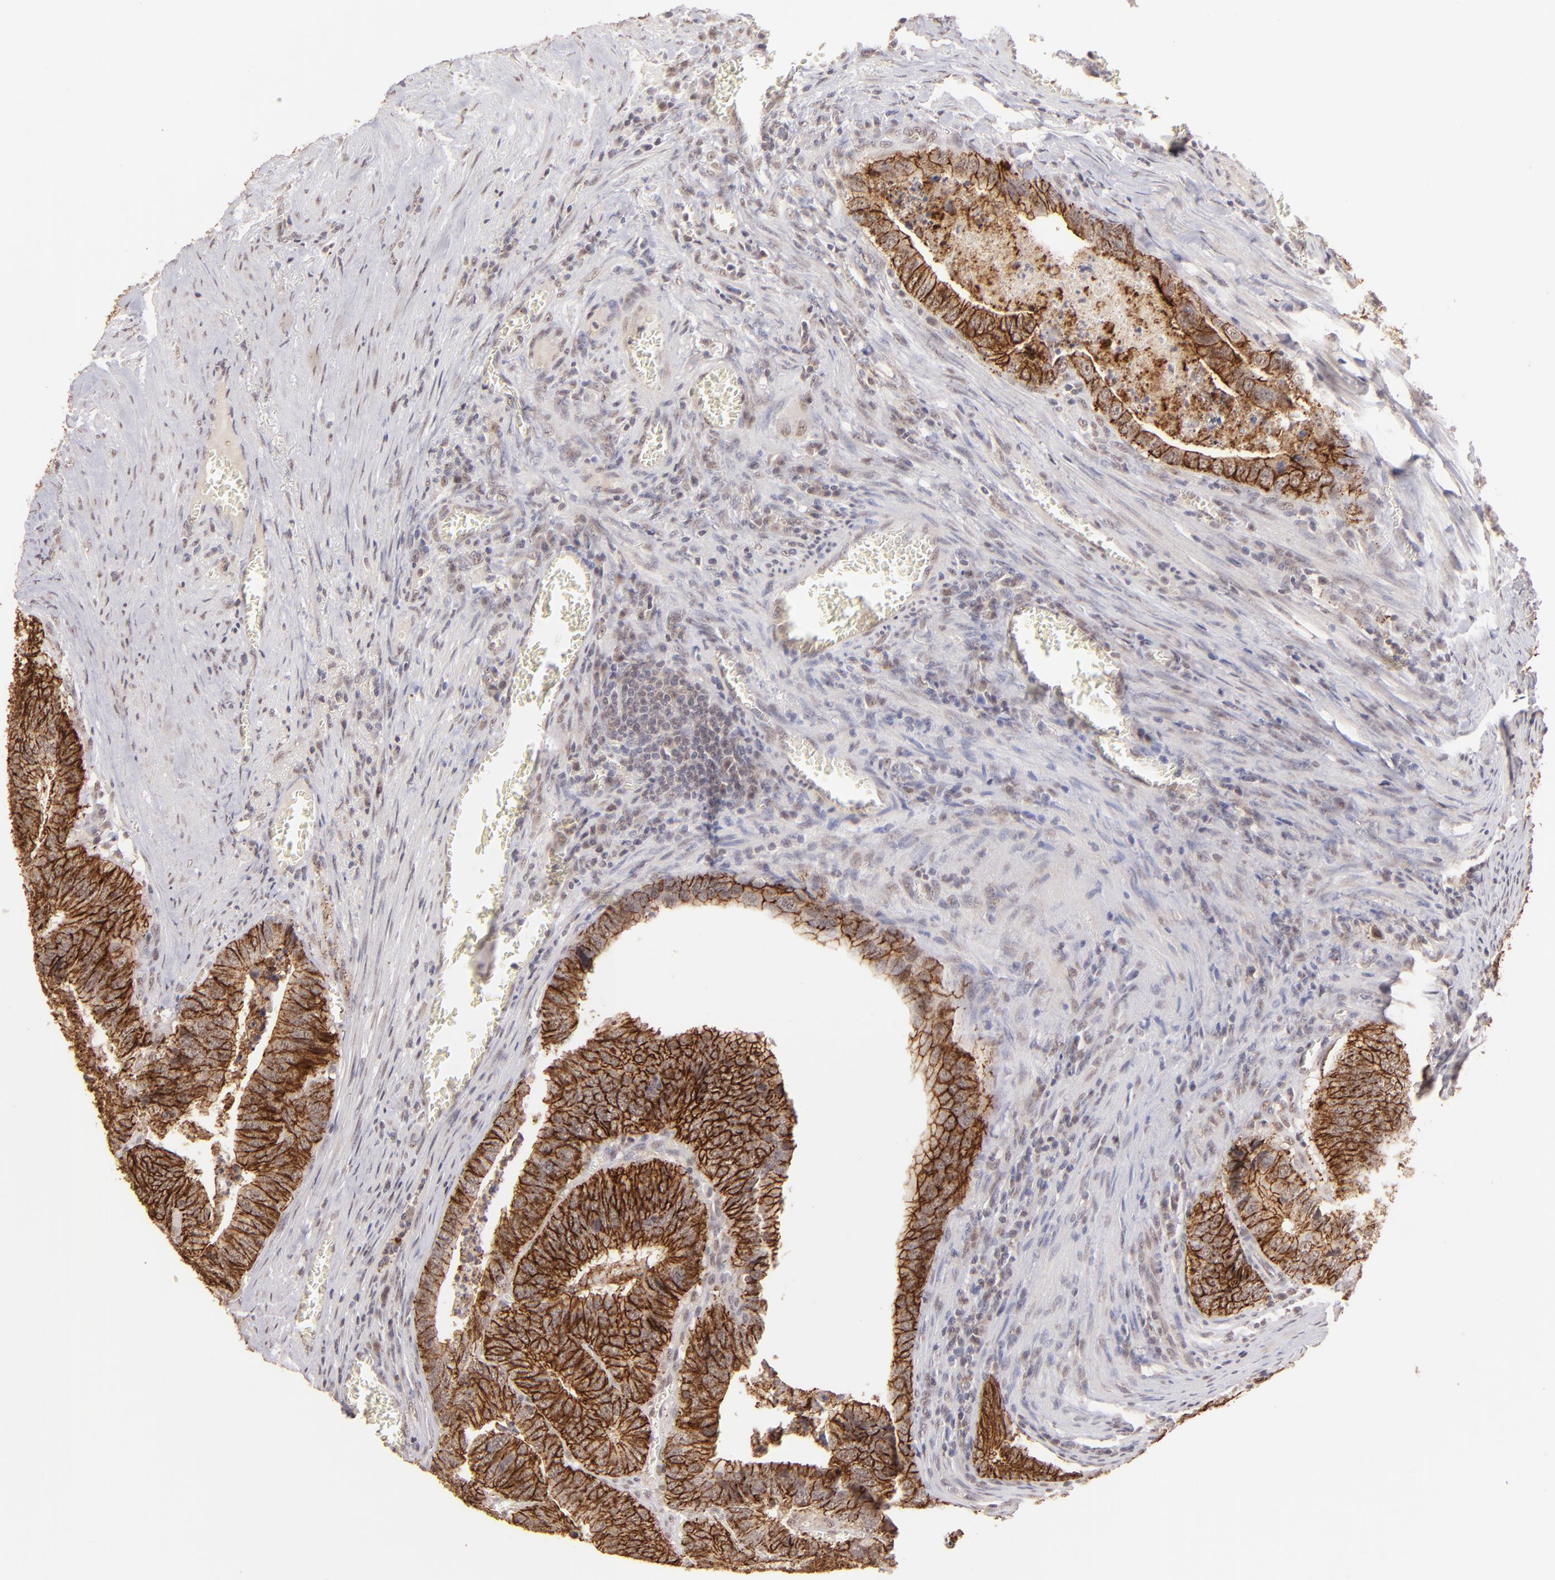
{"staining": {"intensity": "moderate", "quantity": ">75%", "location": "cytoplasmic/membranous"}, "tissue": "colorectal cancer", "cell_type": "Tumor cells", "image_type": "cancer", "snomed": [{"axis": "morphology", "description": "Adenocarcinoma, NOS"}, {"axis": "topography", "description": "Colon"}], "caption": "An immunohistochemistry image of tumor tissue is shown. Protein staining in brown shows moderate cytoplasmic/membranous positivity in adenocarcinoma (colorectal) within tumor cells.", "gene": "CLDN1", "patient": {"sex": "male", "age": 72}}